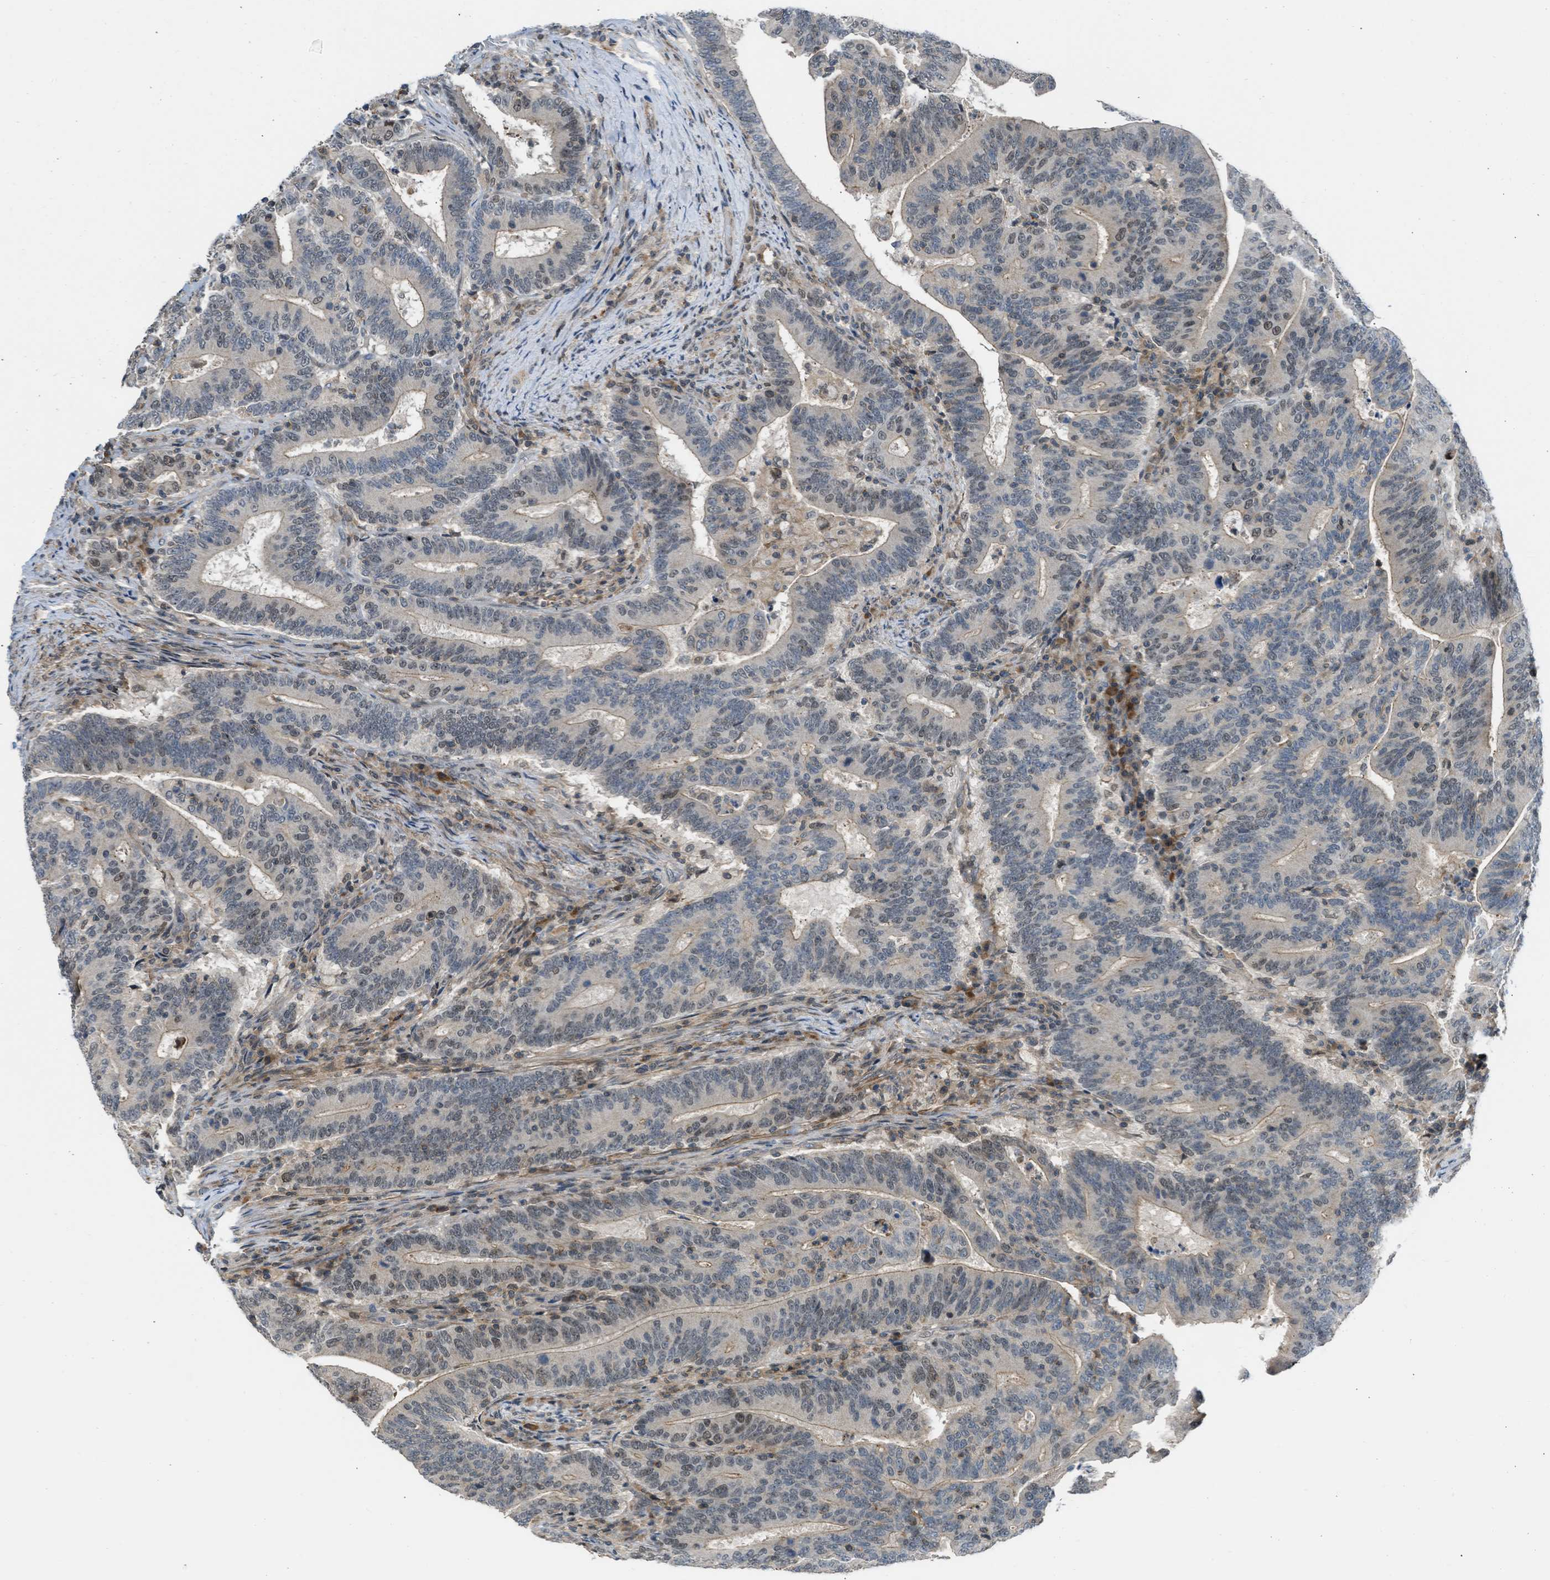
{"staining": {"intensity": "moderate", "quantity": "25%-75%", "location": "cytoplasmic/membranous"}, "tissue": "colorectal cancer", "cell_type": "Tumor cells", "image_type": "cancer", "snomed": [{"axis": "morphology", "description": "Adenocarcinoma, NOS"}, {"axis": "topography", "description": "Colon"}], "caption": "Brown immunohistochemical staining in human colorectal cancer (adenocarcinoma) demonstrates moderate cytoplasmic/membranous staining in approximately 25%-75% of tumor cells.", "gene": "TTBK2", "patient": {"sex": "female", "age": 66}}